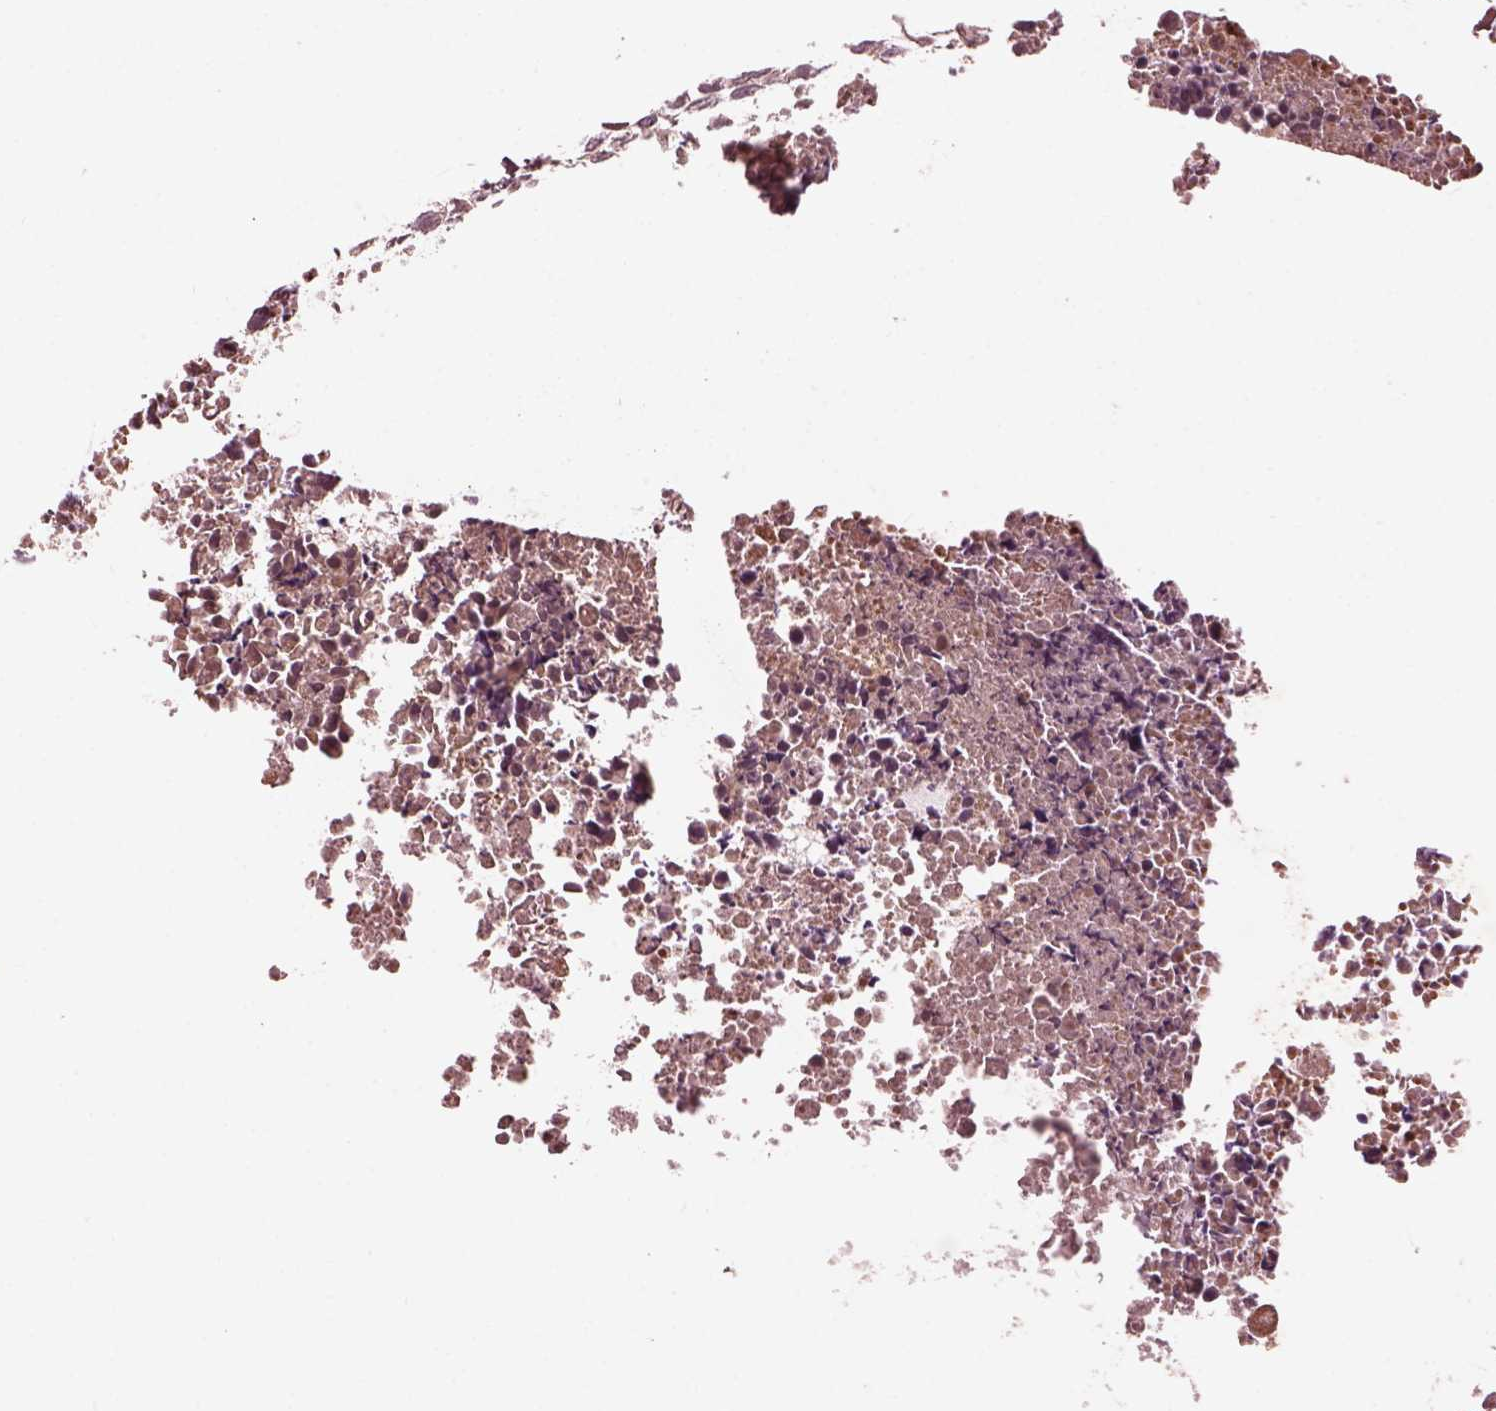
{"staining": {"intensity": "negative", "quantity": "none", "location": "none"}, "tissue": "breast cancer", "cell_type": "Tumor cells", "image_type": "cancer", "snomed": [{"axis": "morphology", "description": "Duct carcinoma"}, {"axis": "topography", "description": "Breast"}], "caption": "This is a photomicrograph of IHC staining of infiltrating ductal carcinoma (breast), which shows no expression in tumor cells.", "gene": "EFEMP1", "patient": {"sex": "female", "age": 38}}